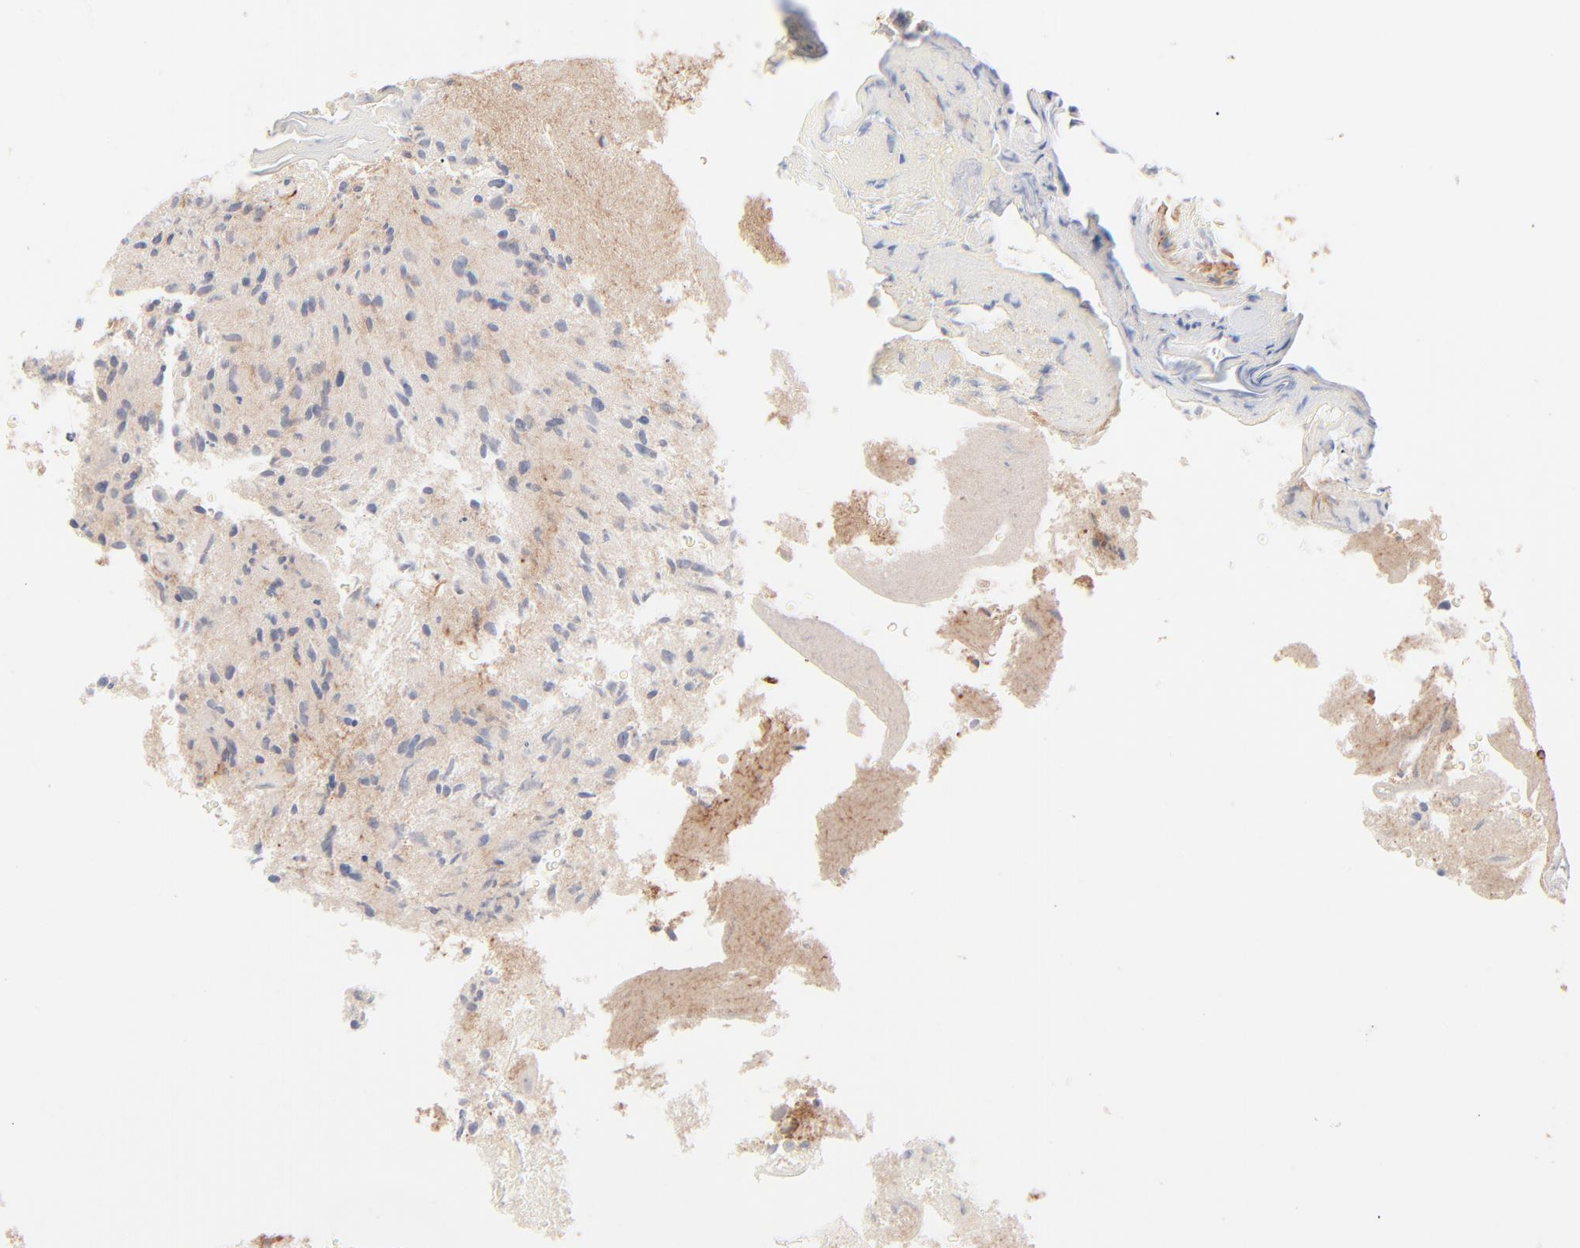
{"staining": {"intensity": "moderate", "quantity": ">75%", "location": "cytoplasmic/membranous"}, "tissue": "glioma", "cell_type": "Tumor cells", "image_type": "cancer", "snomed": [{"axis": "morphology", "description": "Normal tissue, NOS"}, {"axis": "morphology", "description": "Glioma, malignant, High grade"}, {"axis": "topography", "description": "Cerebral cortex"}], "caption": "Approximately >75% of tumor cells in glioma exhibit moderate cytoplasmic/membranous protein staining as visualized by brown immunohistochemical staining.", "gene": "CSPG4", "patient": {"sex": "male", "age": 75}}